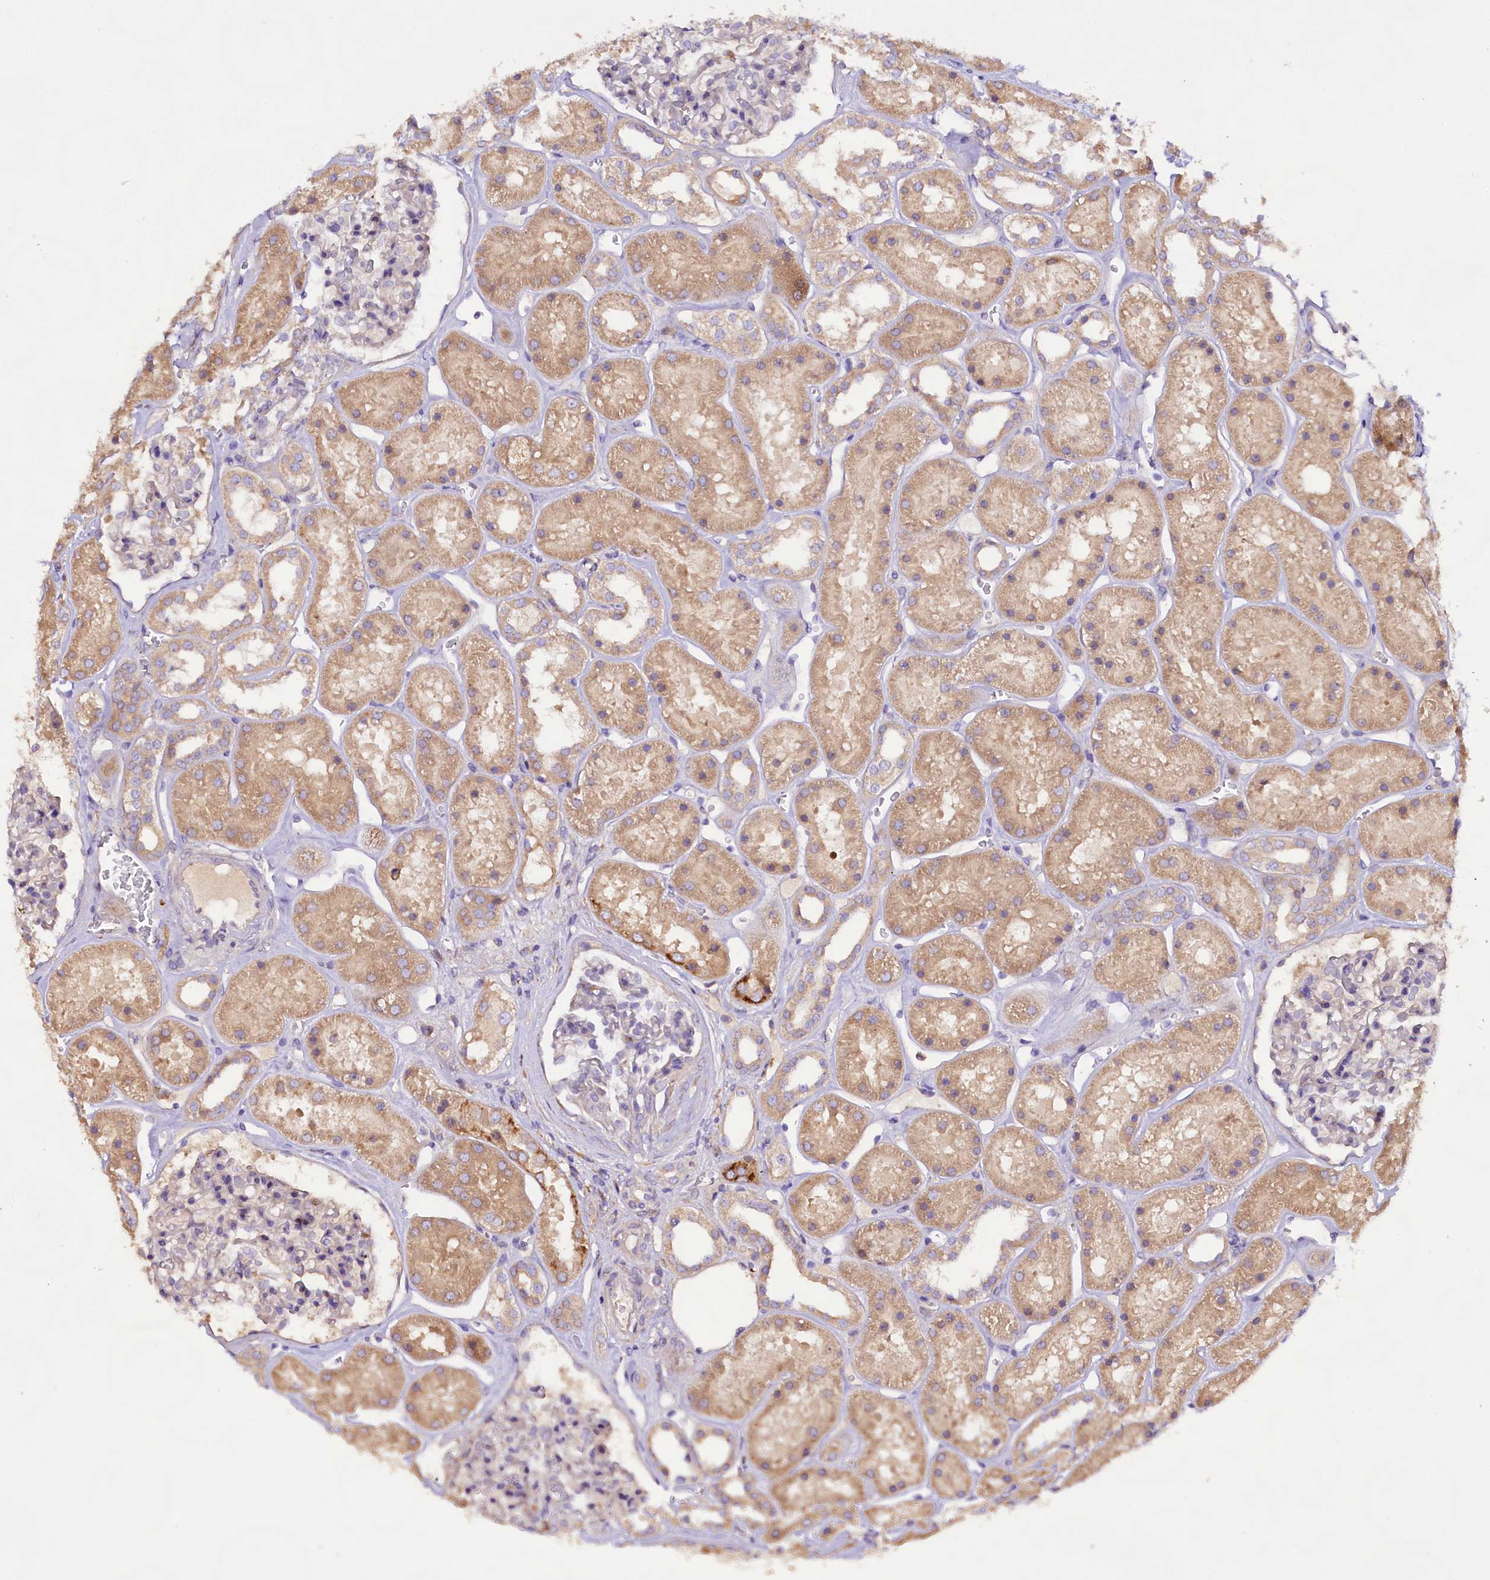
{"staining": {"intensity": "moderate", "quantity": "<25%", "location": "cytoplasmic/membranous"}, "tissue": "kidney", "cell_type": "Cells in glomeruli", "image_type": "normal", "snomed": [{"axis": "morphology", "description": "Normal tissue, NOS"}, {"axis": "topography", "description": "Kidney"}], "caption": "Immunohistochemical staining of unremarkable kidney demonstrates moderate cytoplasmic/membranous protein positivity in about <25% of cells in glomeruli.", "gene": "DMXL2", "patient": {"sex": "female", "age": 41}}